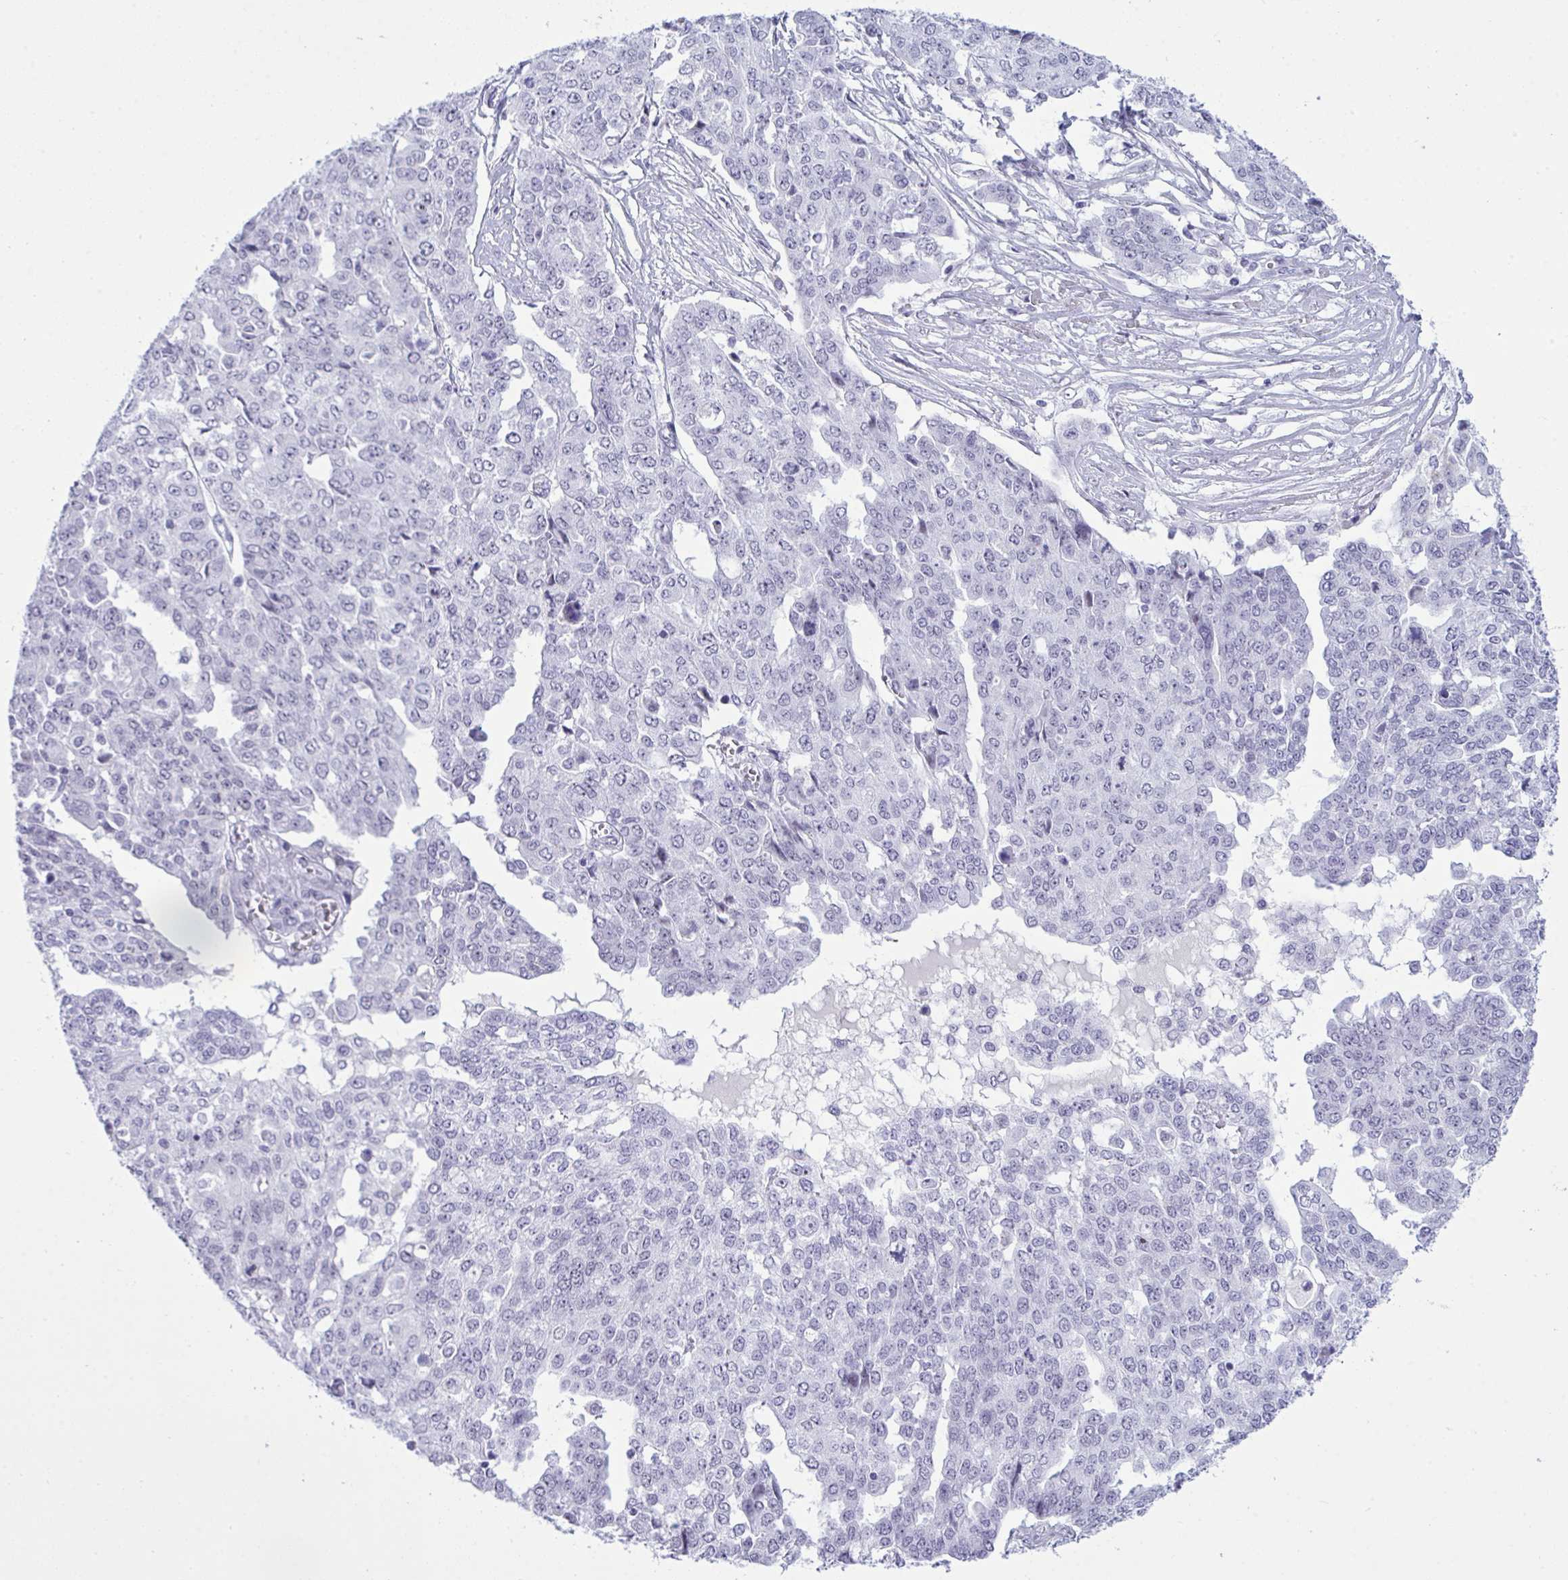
{"staining": {"intensity": "negative", "quantity": "none", "location": "none"}, "tissue": "ovarian cancer", "cell_type": "Tumor cells", "image_type": "cancer", "snomed": [{"axis": "morphology", "description": "Cystadenocarcinoma, serous, NOS"}, {"axis": "topography", "description": "Soft tissue"}, {"axis": "topography", "description": "Ovary"}], "caption": "A photomicrograph of human ovarian cancer (serous cystadenocarcinoma) is negative for staining in tumor cells.", "gene": "ELN", "patient": {"sex": "female", "age": 57}}